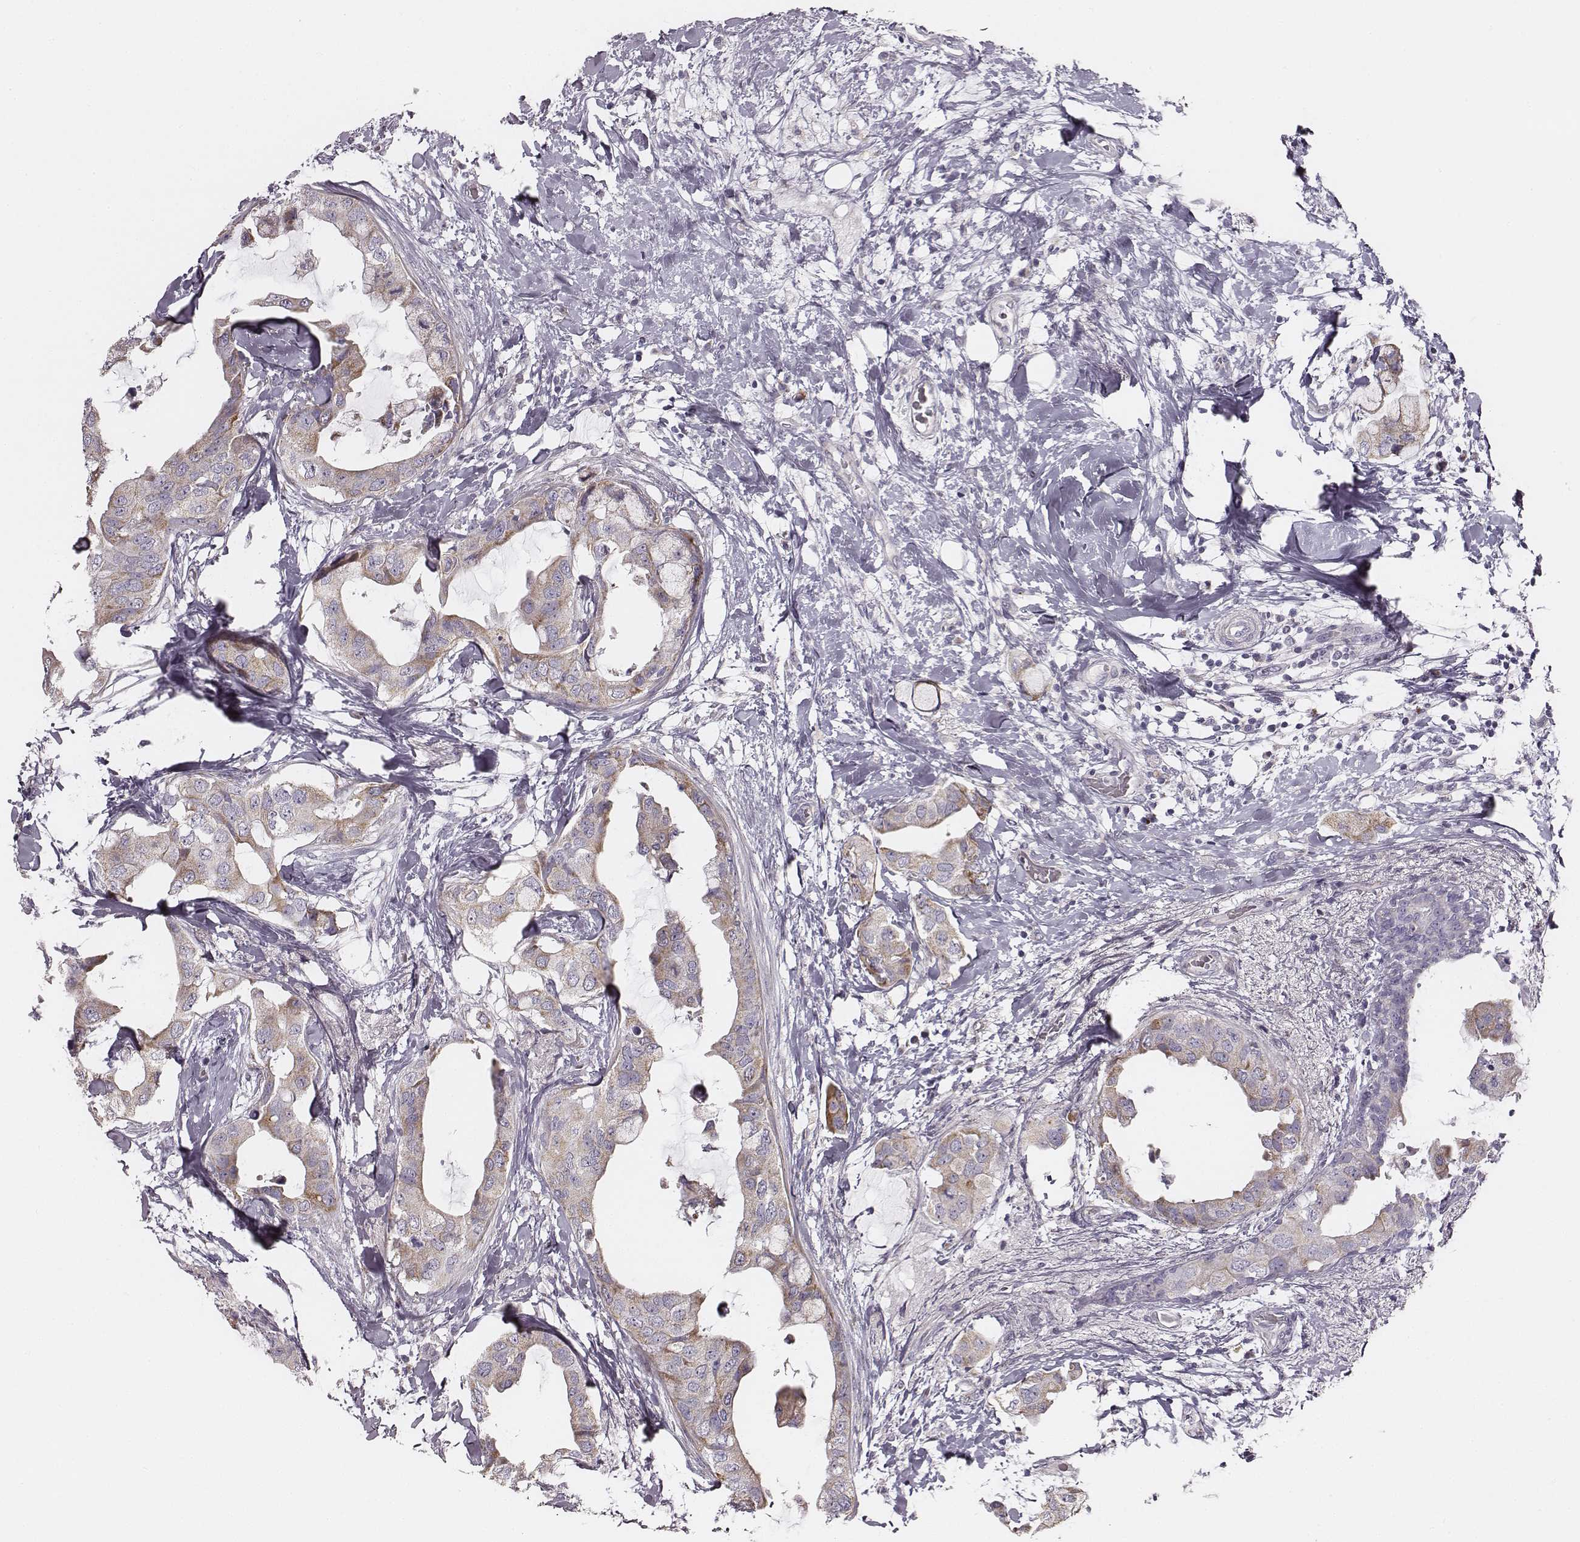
{"staining": {"intensity": "weak", "quantity": "25%-75%", "location": "cytoplasmic/membranous"}, "tissue": "breast cancer", "cell_type": "Tumor cells", "image_type": "cancer", "snomed": [{"axis": "morphology", "description": "Normal tissue, NOS"}, {"axis": "morphology", "description": "Duct carcinoma"}, {"axis": "topography", "description": "Breast"}], "caption": "Brown immunohistochemical staining in breast cancer (infiltrating ductal carcinoma) shows weak cytoplasmic/membranous staining in about 25%-75% of tumor cells.", "gene": "UBL4B", "patient": {"sex": "female", "age": 40}}